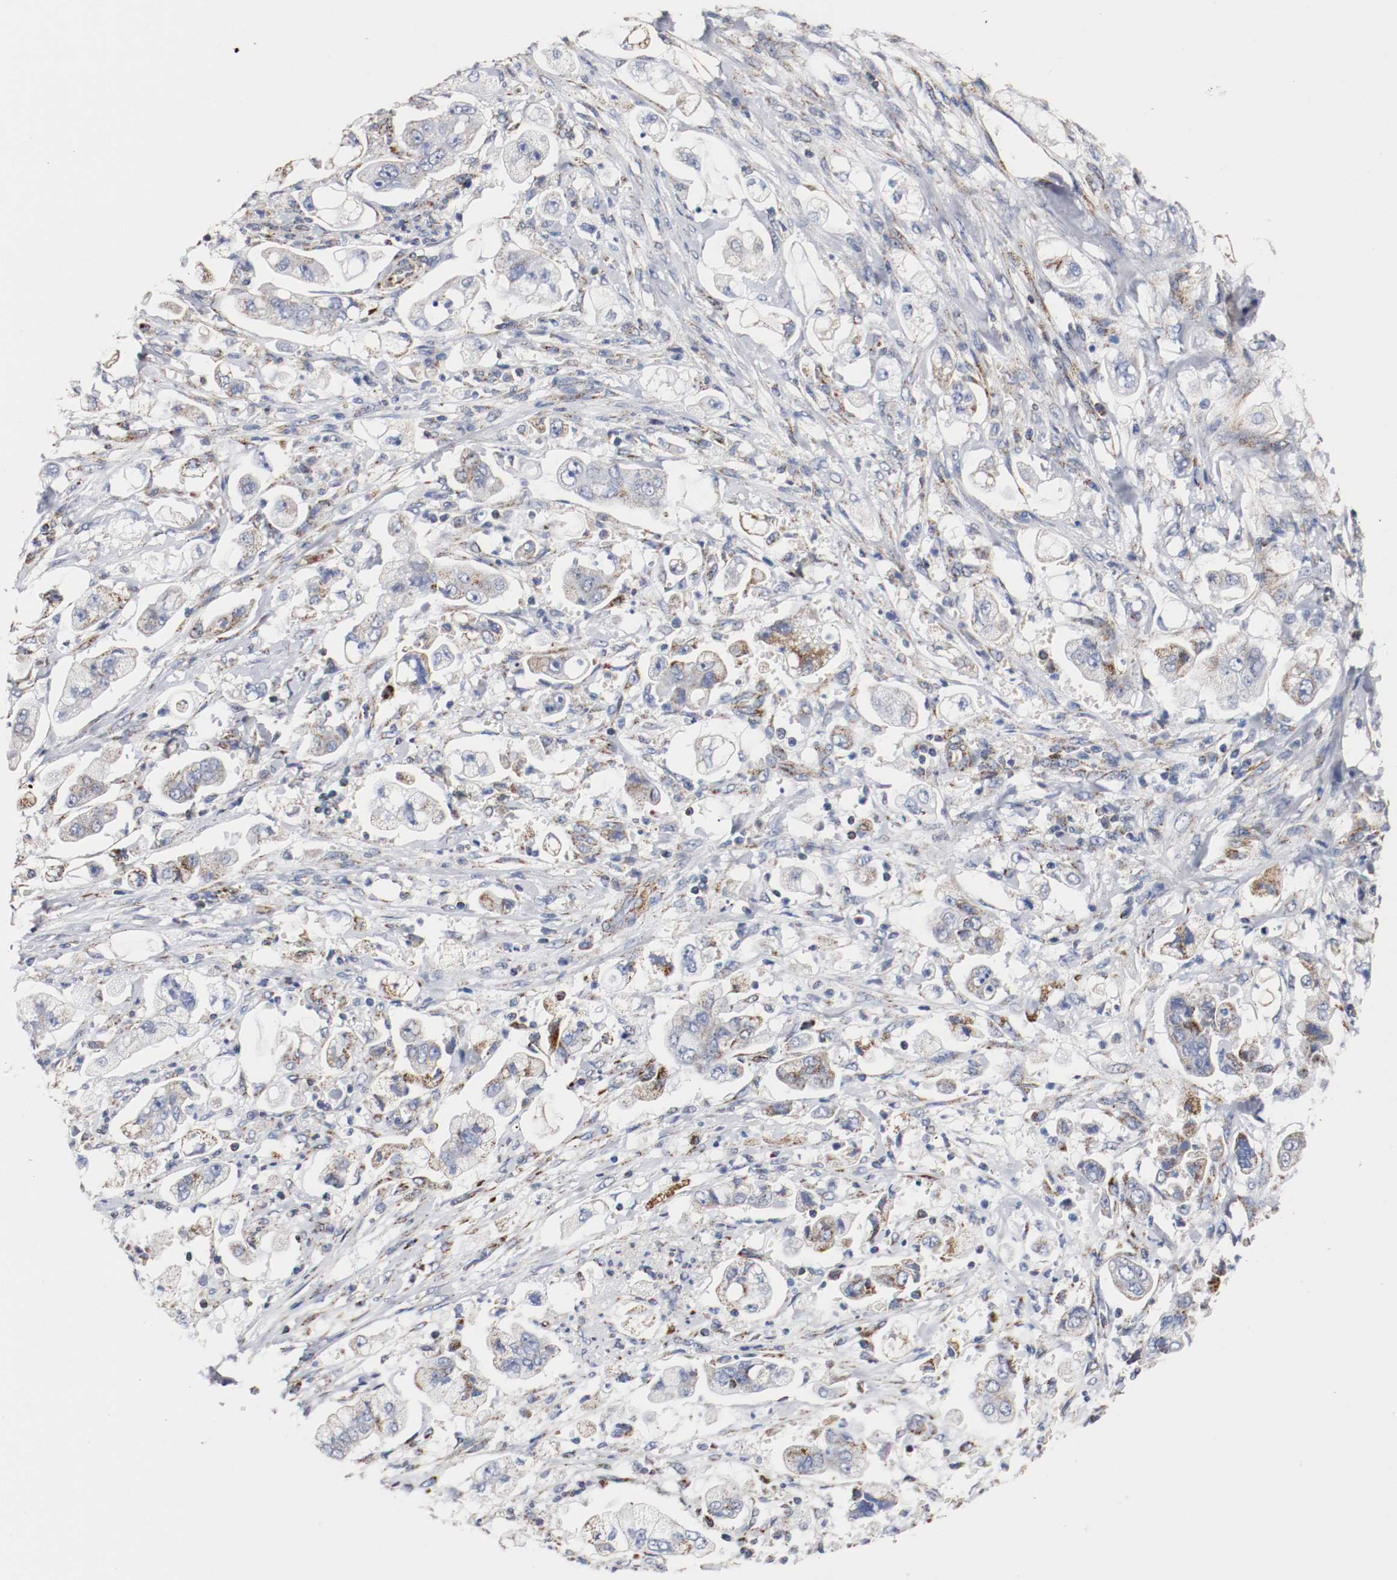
{"staining": {"intensity": "negative", "quantity": "none", "location": "none"}, "tissue": "stomach cancer", "cell_type": "Tumor cells", "image_type": "cancer", "snomed": [{"axis": "morphology", "description": "Adenocarcinoma, NOS"}, {"axis": "topography", "description": "Stomach"}], "caption": "This is an IHC photomicrograph of adenocarcinoma (stomach). There is no staining in tumor cells.", "gene": "TUBD1", "patient": {"sex": "male", "age": 62}}